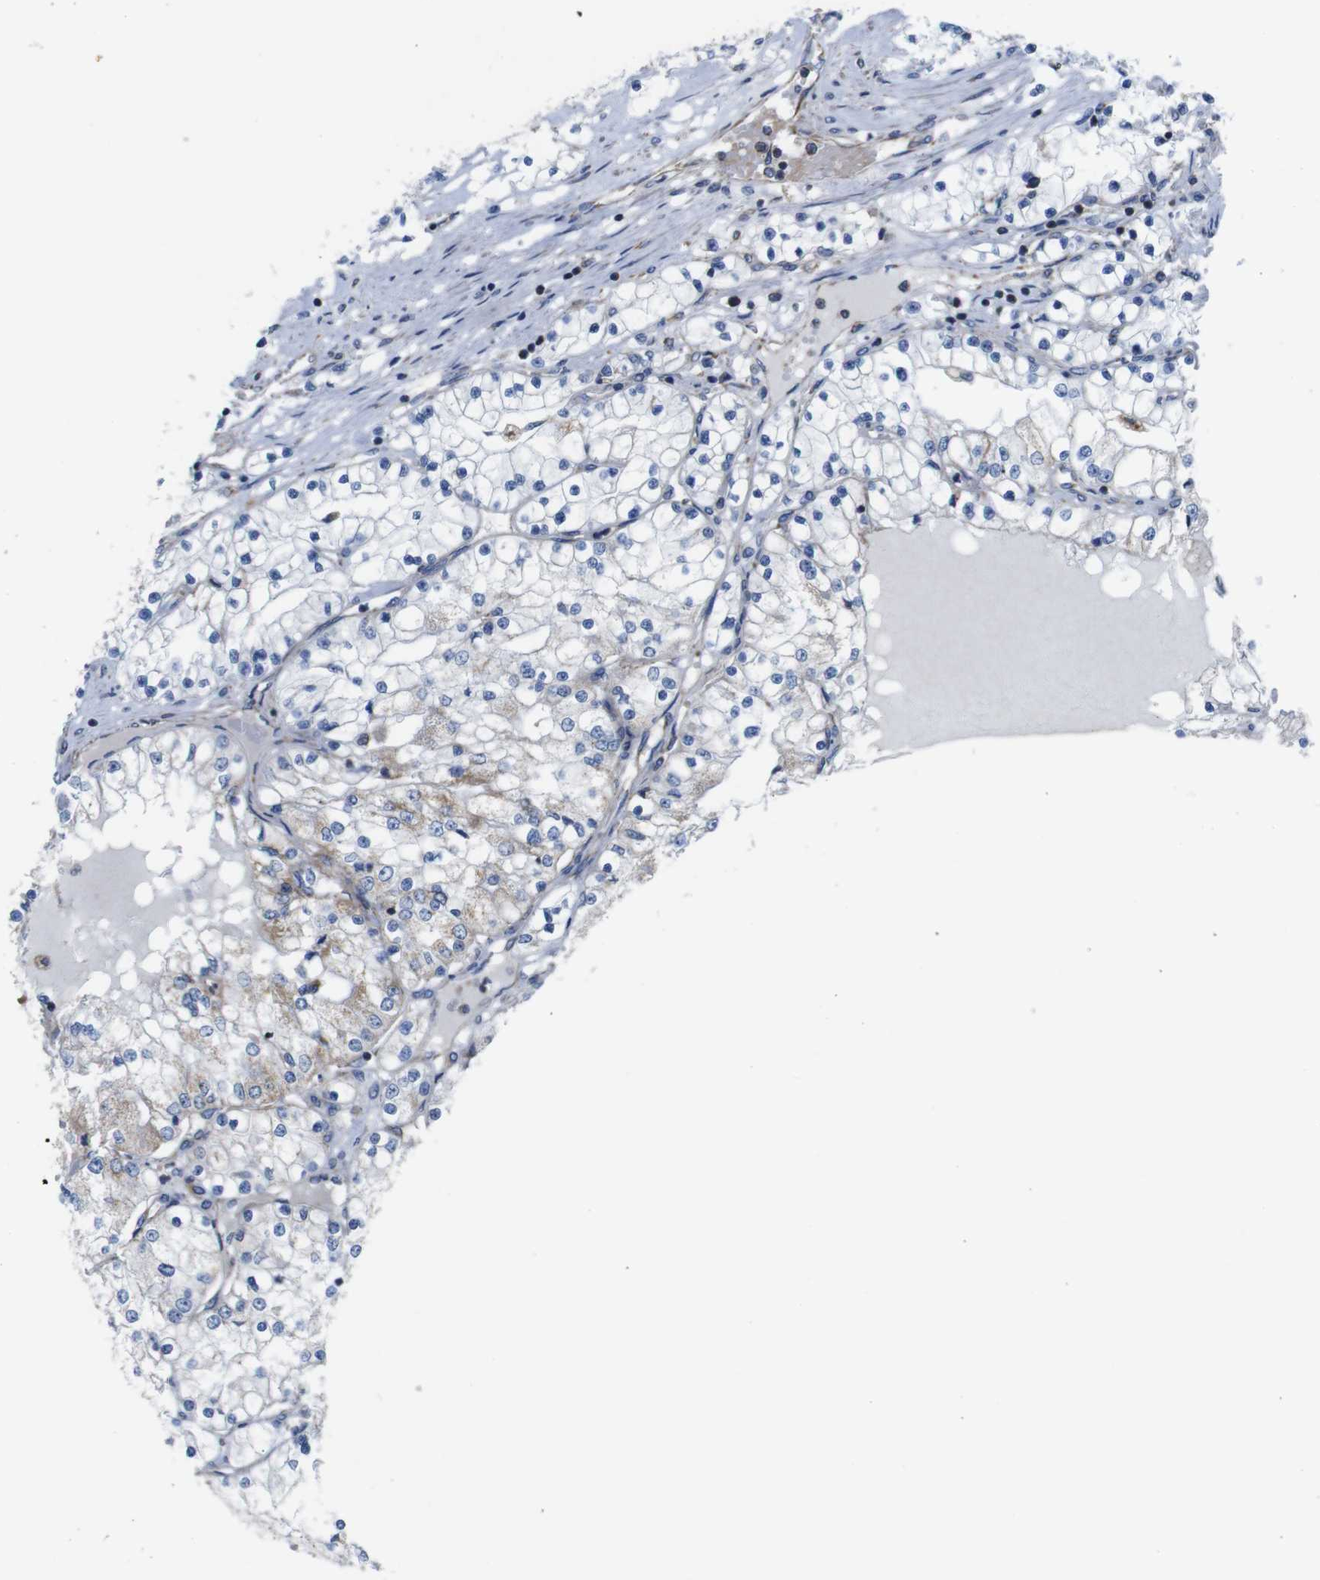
{"staining": {"intensity": "weak", "quantity": "<25%", "location": "cytoplasmic/membranous"}, "tissue": "renal cancer", "cell_type": "Tumor cells", "image_type": "cancer", "snomed": [{"axis": "morphology", "description": "Adenocarcinoma, NOS"}, {"axis": "topography", "description": "Kidney"}], "caption": "Tumor cells are negative for protein expression in human renal cancer.", "gene": "PDCD1LG2", "patient": {"sex": "male", "age": 68}}